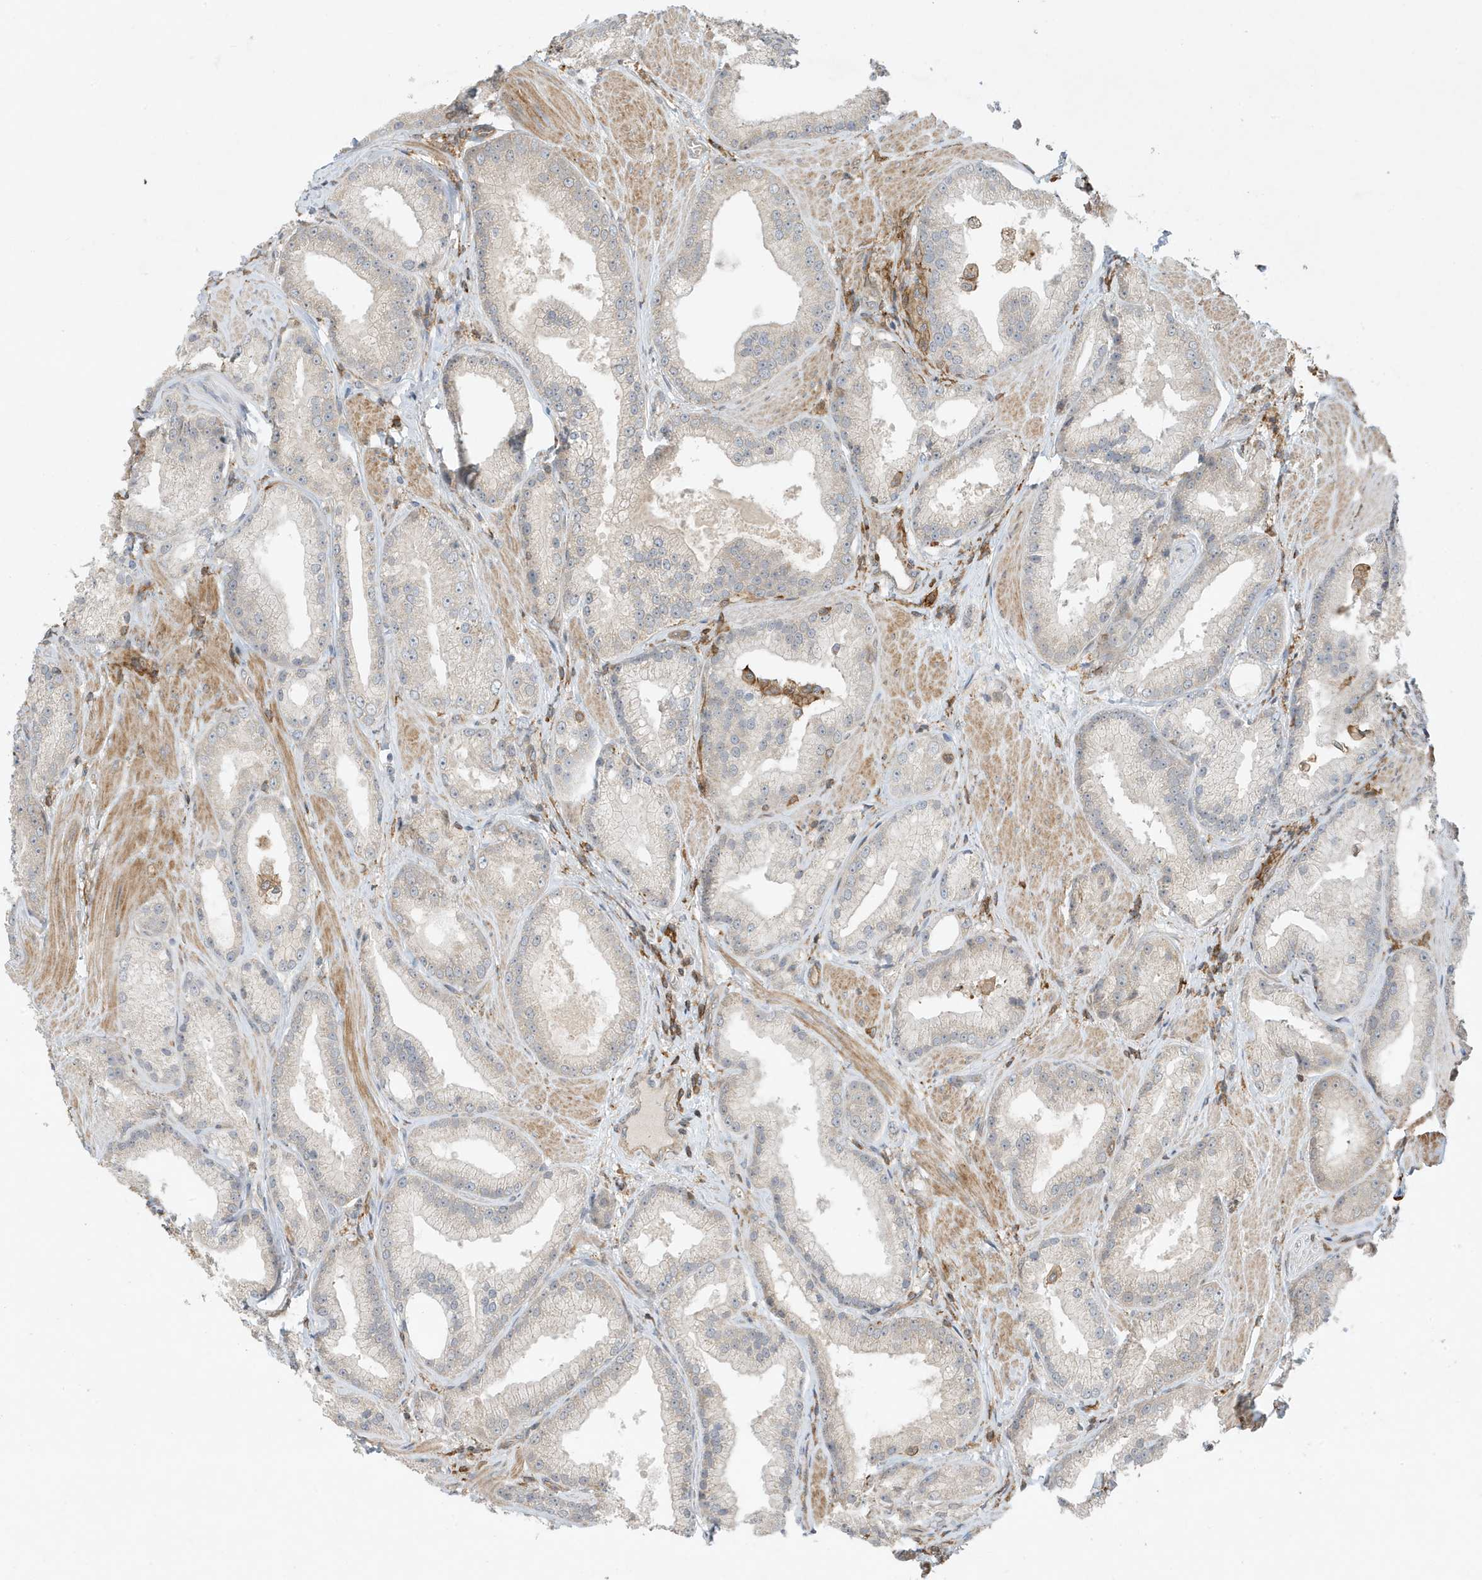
{"staining": {"intensity": "negative", "quantity": "none", "location": "none"}, "tissue": "prostate cancer", "cell_type": "Tumor cells", "image_type": "cancer", "snomed": [{"axis": "morphology", "description": "Adenocarcinoma, Low grade"}, {"axis": "topography", "description": "Prostate"}], "caption": "The immunohistochemistry photomicrograph has no significant positivity in tumor cells of low-grade adenocarcinoma (prostate) tissue. The staining is performed using DAB (3,3'-diaminobenzidine) brown chromogen with nuclei counter-stained in using hematoxylin.", "gene": "TATDN3", "patient": {"sex": "male", "age": 67}}